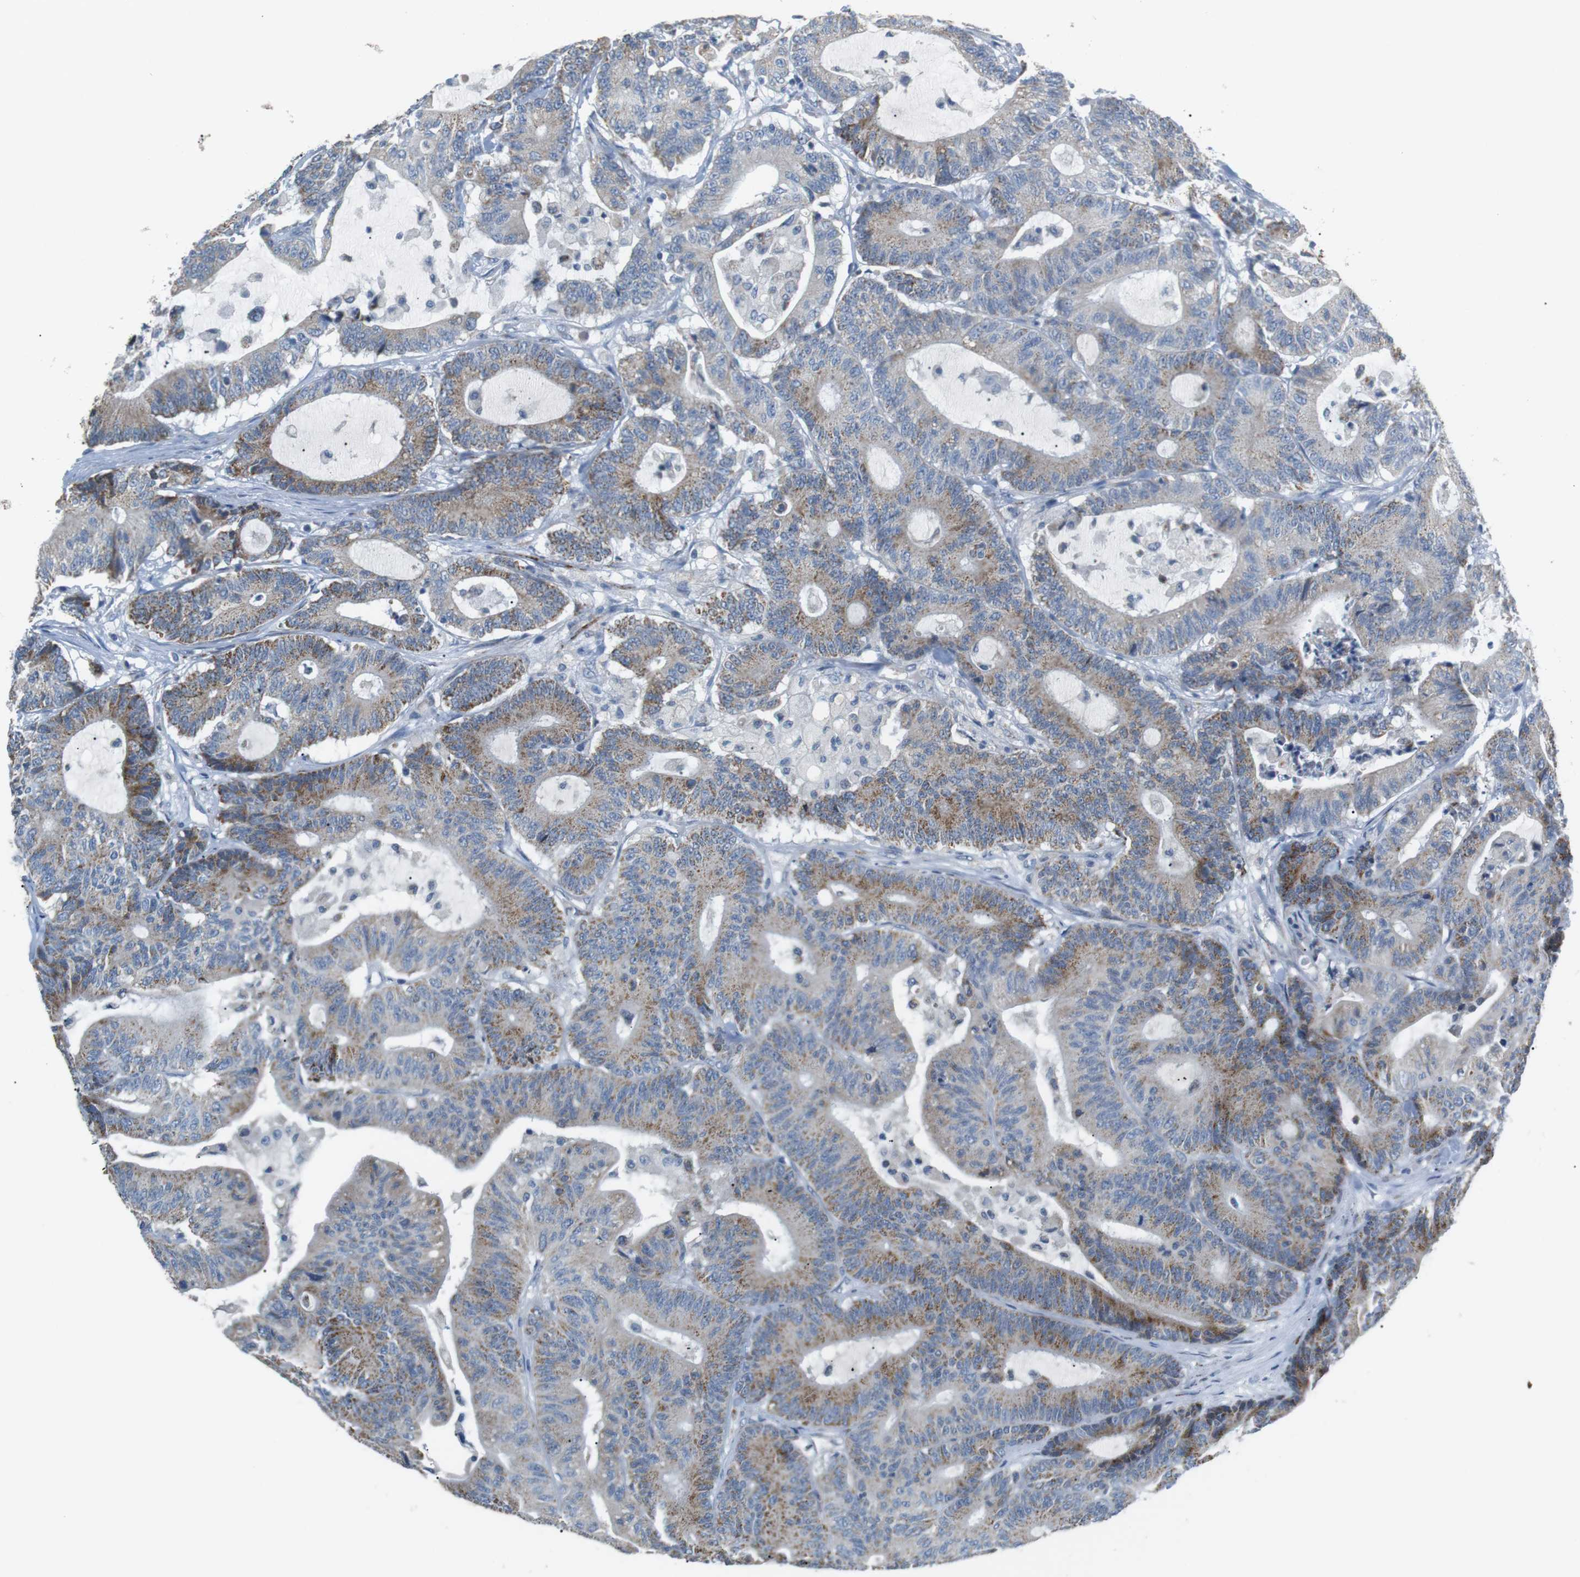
{"staining": {"intensity": "moderate", "quantity": "25%-75%", "location": "cytoplasmic/membranous"}, "tissue": "colorectal cancer", "cell_type": "Tumor cells", "image_type": "cancer", "snomed": [{"axis": "morphology", "description": "Adenocarcinoma, NOS"}, {"axis": "topography", "description": "Colon"}], "caption": "Human colorectal adenocarcinoma stained with a protein marker reveals moderate staining in tumor cells.", "gene": "CD300E", "patient": {"sex": "female", "age": 84}}